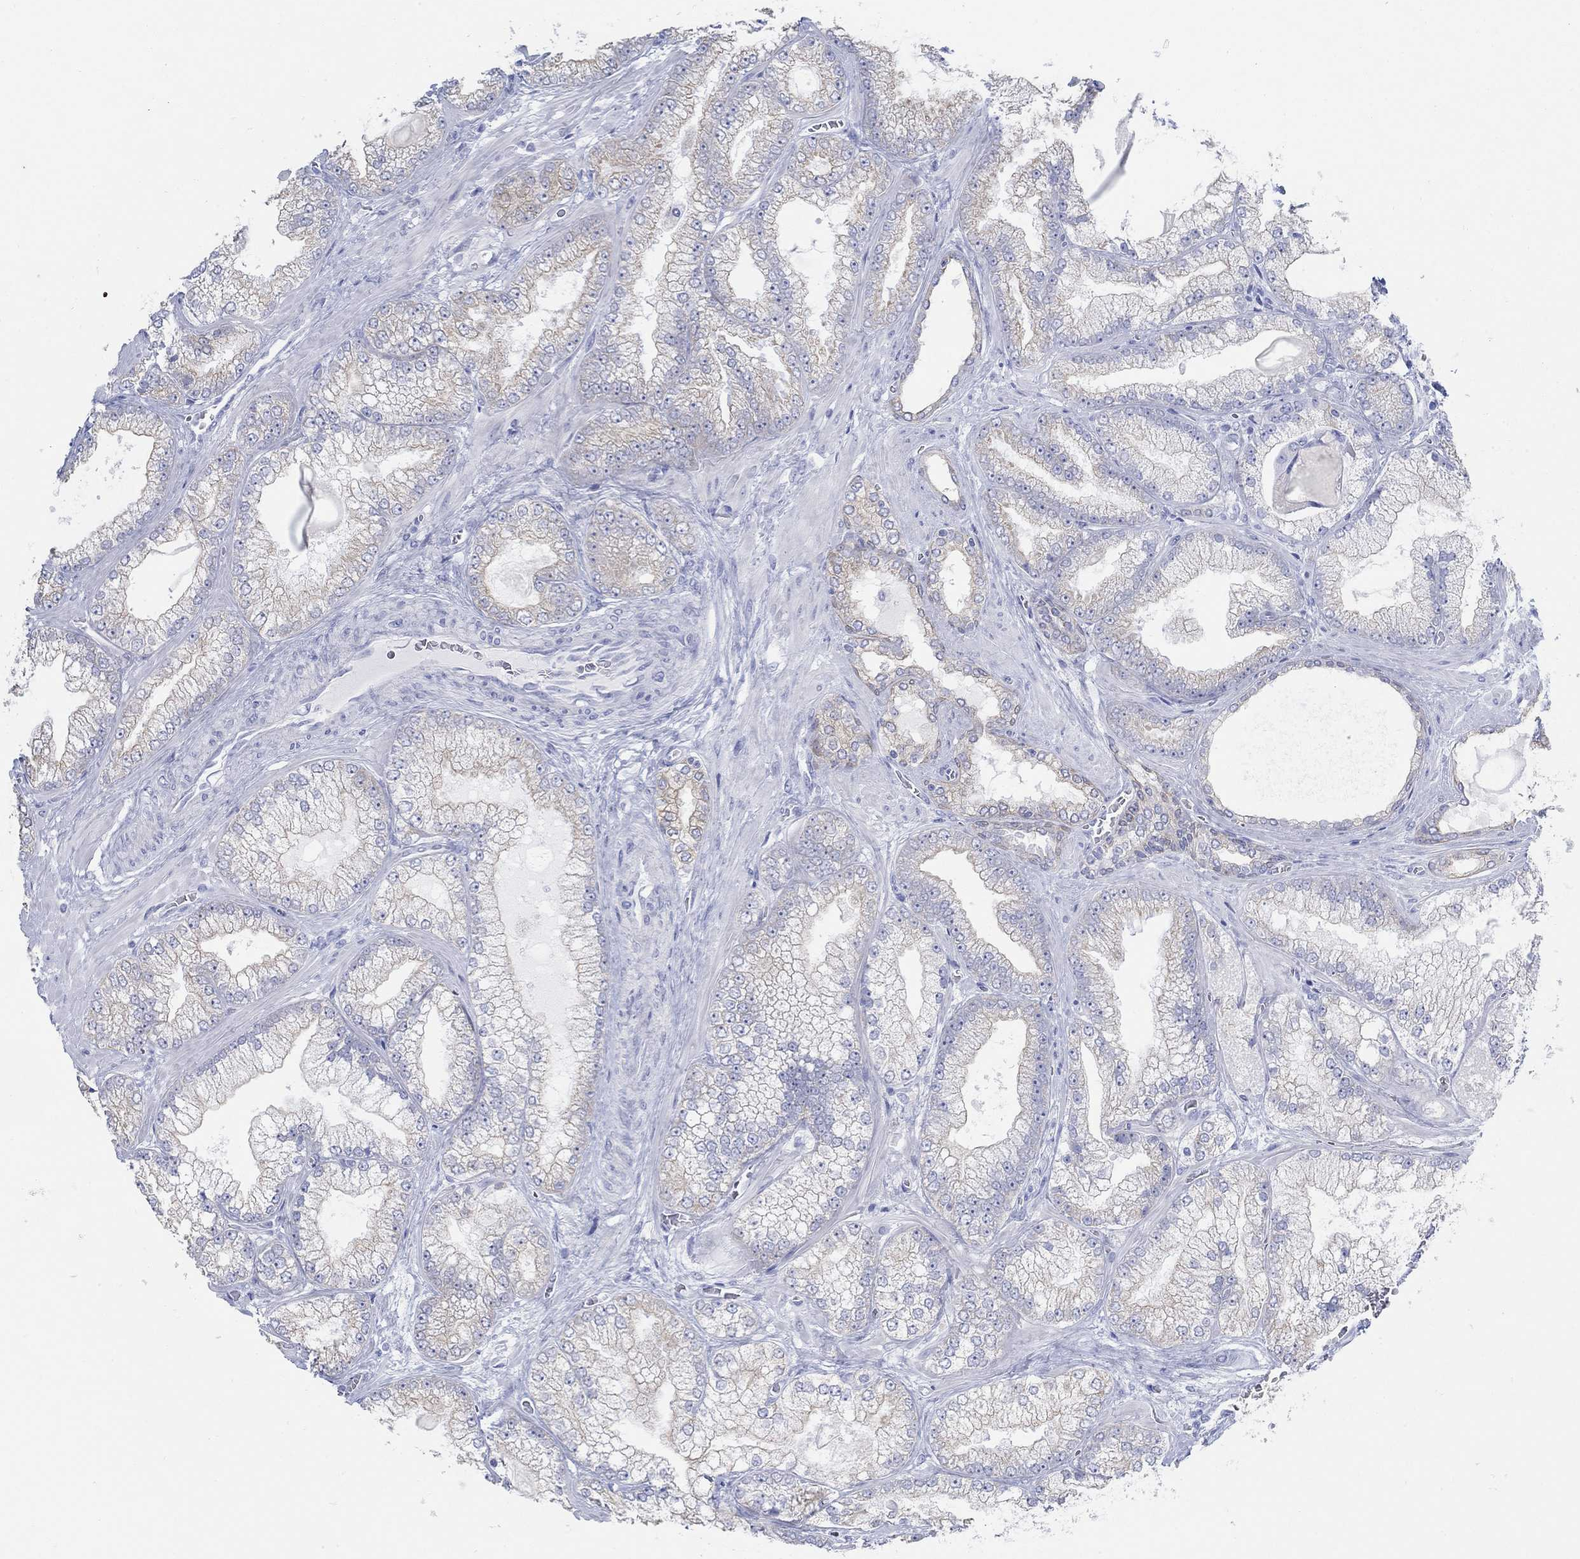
{"staining": {"intensity": "weak", "quantity": "<25%", "location": "cytoplasmic/membranous"}, "tissue": "prostate cancer", "cell_type": "Tumor cells", "image_type": "cancer", "snomed": [{"axis": "morphology", "description": "Adenocarcinoma, Low grade"}, {"axis": "topography", "description": "Prostate"}], "caption": "There is no significant expression in tumor cells of prostate adenocarcinoma (low-grade).", "gene": "AK8", "patient": {"sex": "male", "age": 57}}